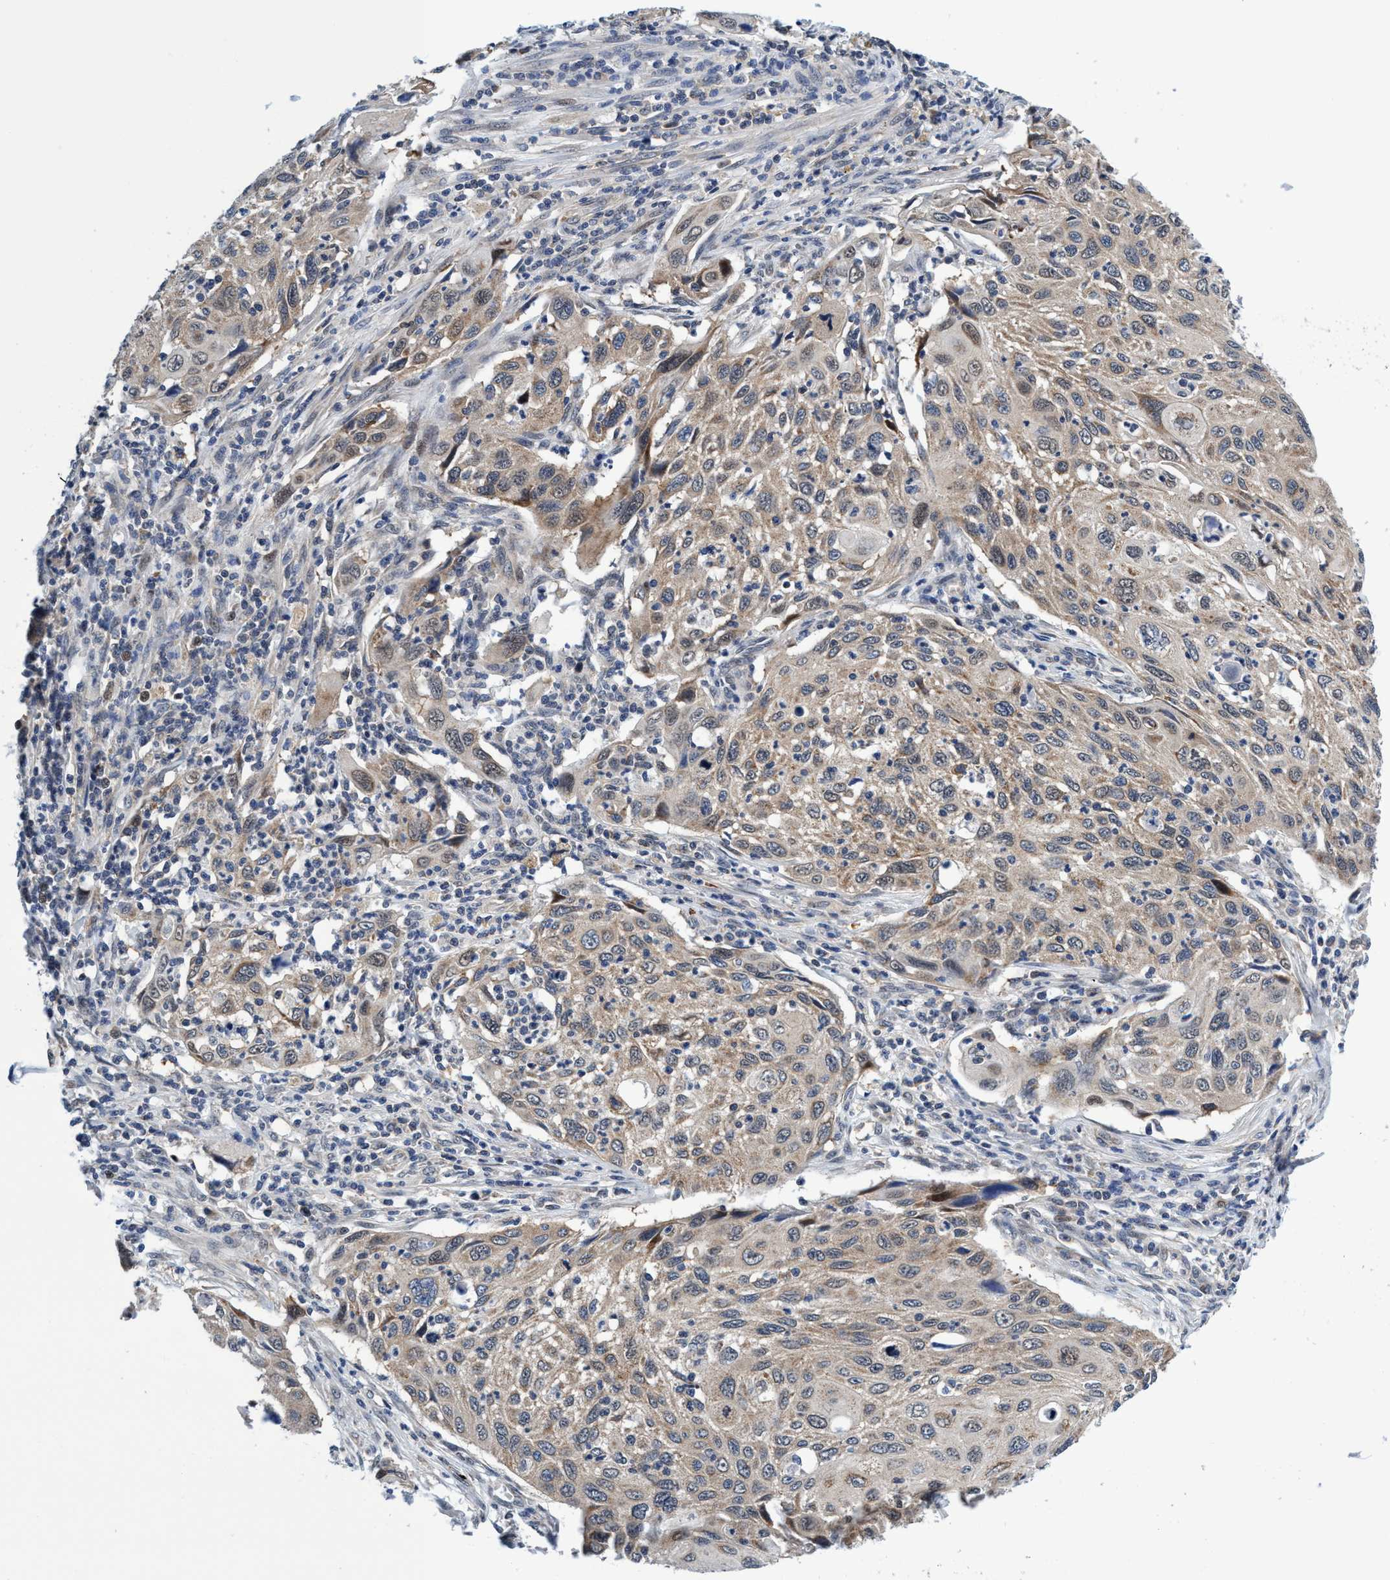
{"staining": {"intensity": "weak", "quantity": "<25%", "location": "cytoplasmic/membranous"}, "tissue": "cervical cancer", "cell_type": "Tumor cells", "image_type": "cancer", "snomed": [{"axis": "morphology", "description": "Squamous cell carcinoma, NOS"}, {"axis": "topography", "description": "Cervix"}], "caption": "Immunohistochemistry histopathology image of cervical squamous cell carcinoma stained for a protein (brown), which displays no staining in tumor cells. (Brightfield microscopy of DAB immunohistochemistry (IHC) at high magnification).", "gene": "AGAP2", "patient": {"sex": "female", "age": 70}}